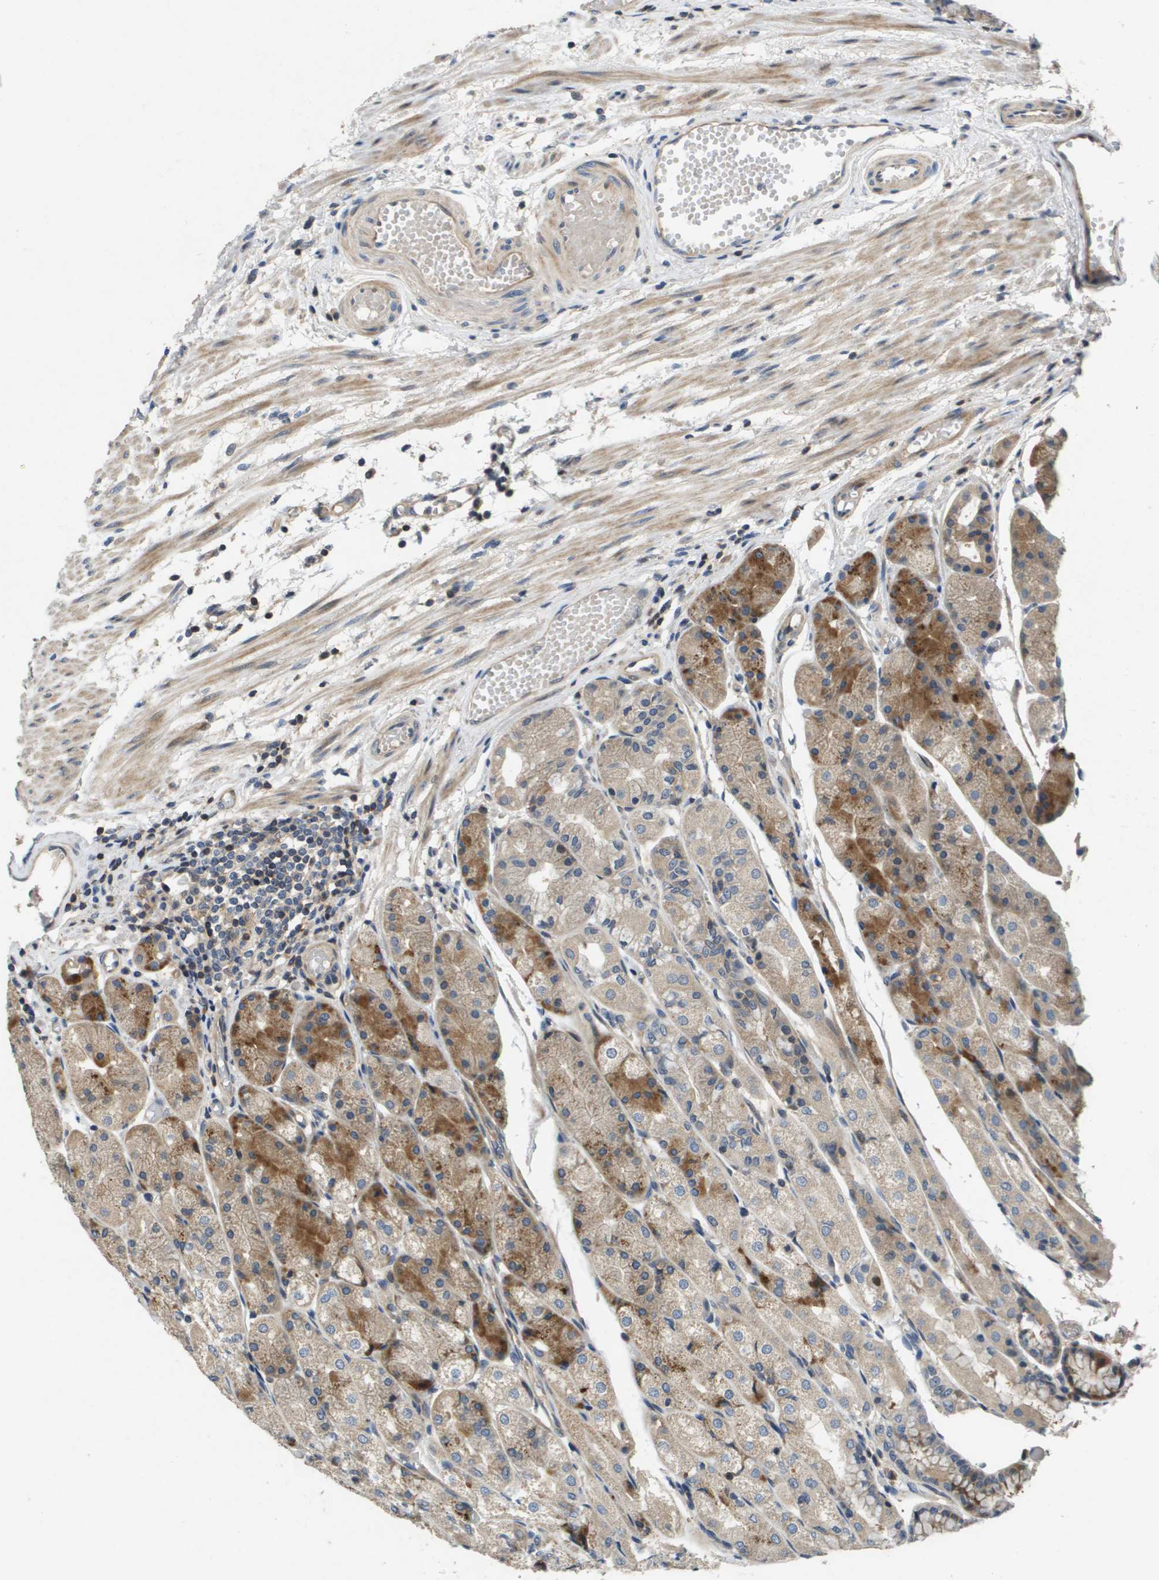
{"staining": {"intensity": "moderate", "quantity": ">75%", "location": "cytoplasmic/membranous"}, "tissue": "stomach", "cell_type": "Glandular cells", "image_type": "normal", "snomed": [{"axis": "morphology", "description": "Normal tissue, NOS"}, {"axis": "topography", "description": "Stomach, upper"}], "caption": "Immunohistochemistry (IHC) image of normal stomach: stomach stained using immunohistochemistry (IHC) reveals medium levels of moderate protein expression localized specifically in the cytoplasmic/membranous of glandular cells, appearing as a cytoplasmic/membranous brown color.", "gene": "SCN4B", "patient": {"sex": "male", "age": 72}}